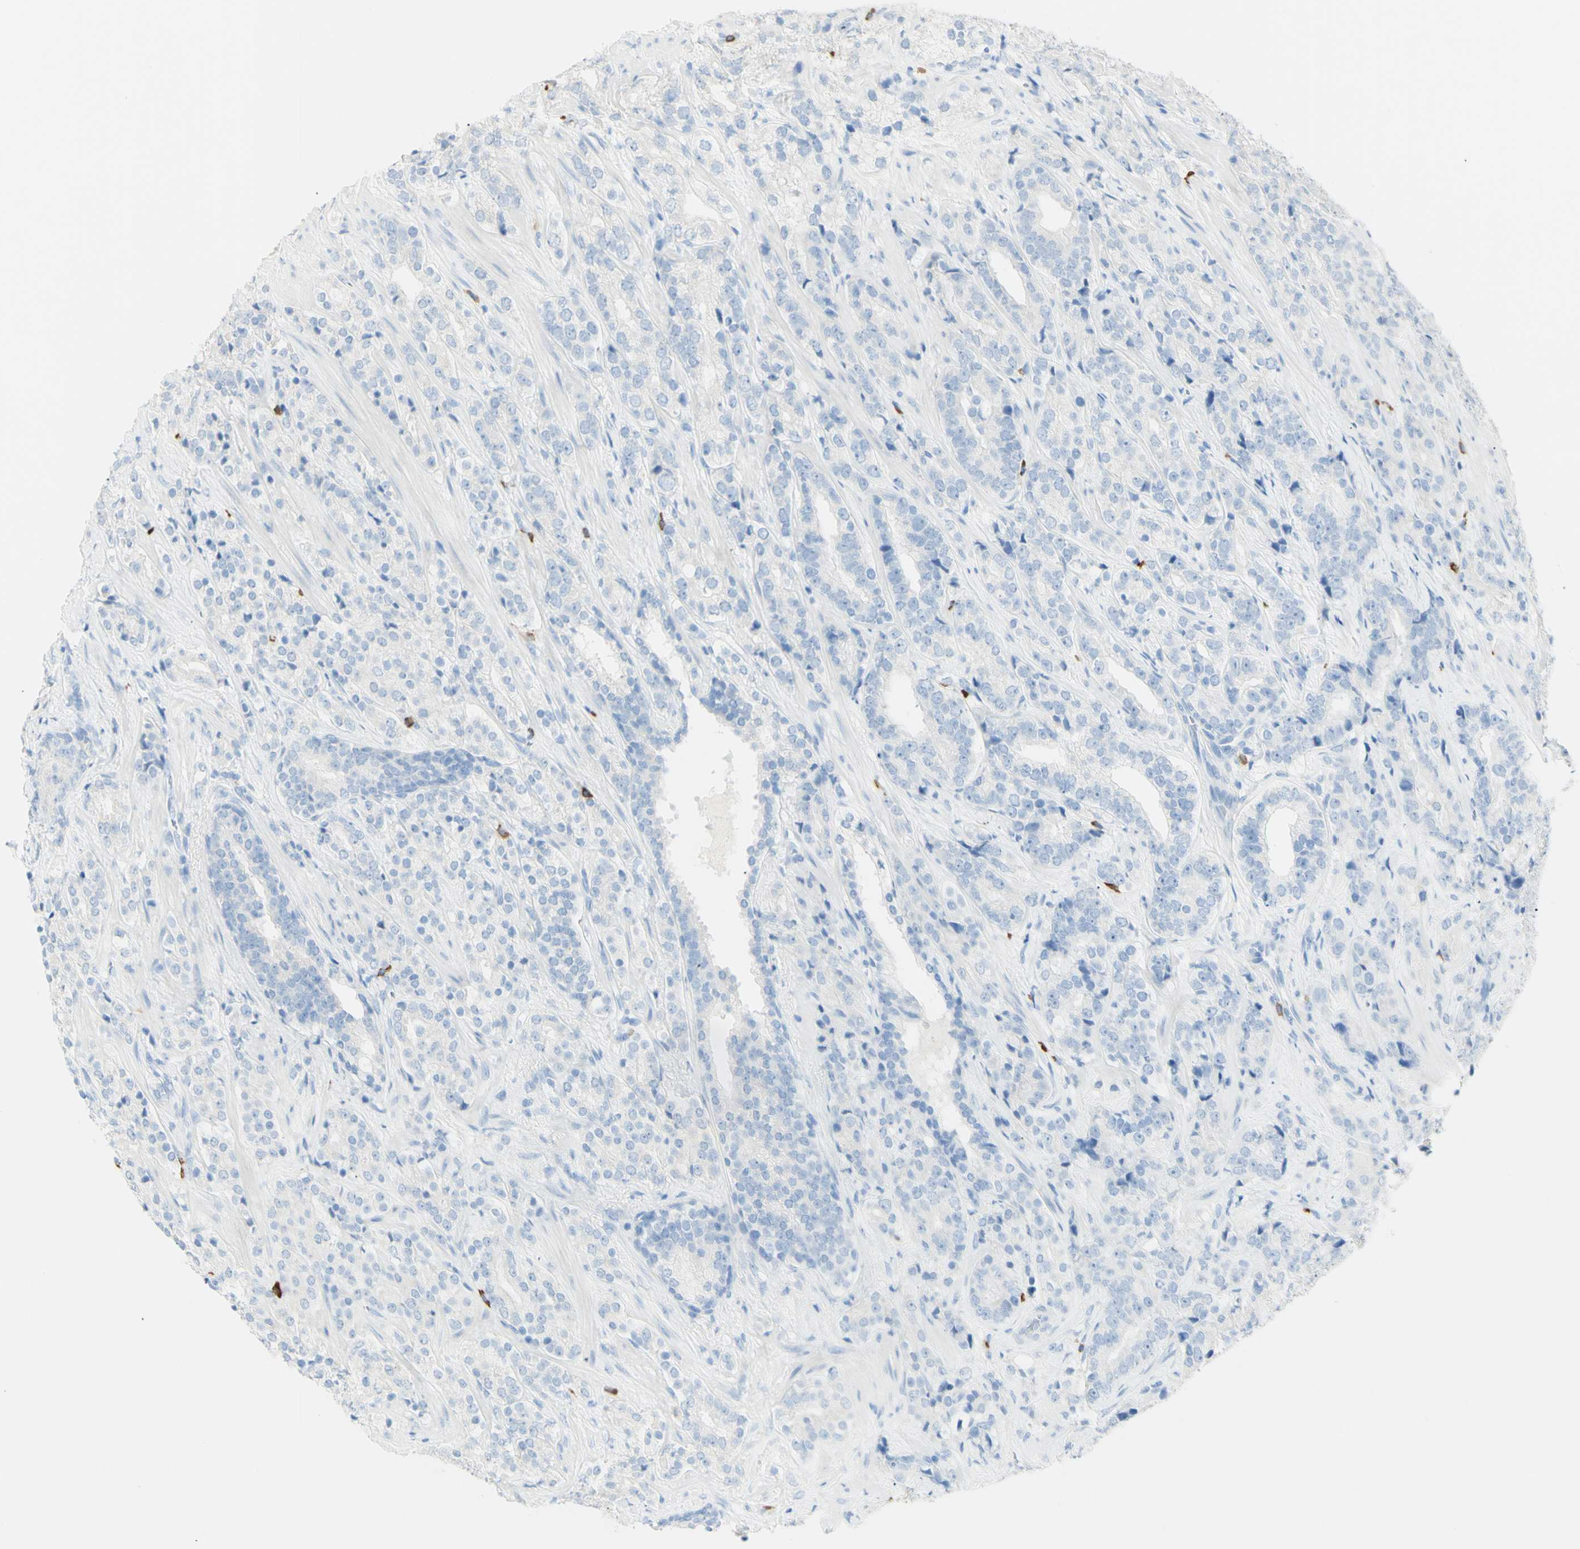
{"staining": {"intensity": "negative", "quantity": "none", "location": "none"}, "tissue": "prostate cancer", "cell_type": "Tumor cells", "image_type": "cancer", "snomed": [{"axis": "morphology", "description": "Adenocarcinoma, High grade"}, {"axis": "topography", "description": "Prostate"}], "caption": "Protein analysis of prostate high-grade adenocarcinoma reveals no significant staining in tumor cells.", "gene": "LETM1", "patient": {"sex": "male", "age": 71}}